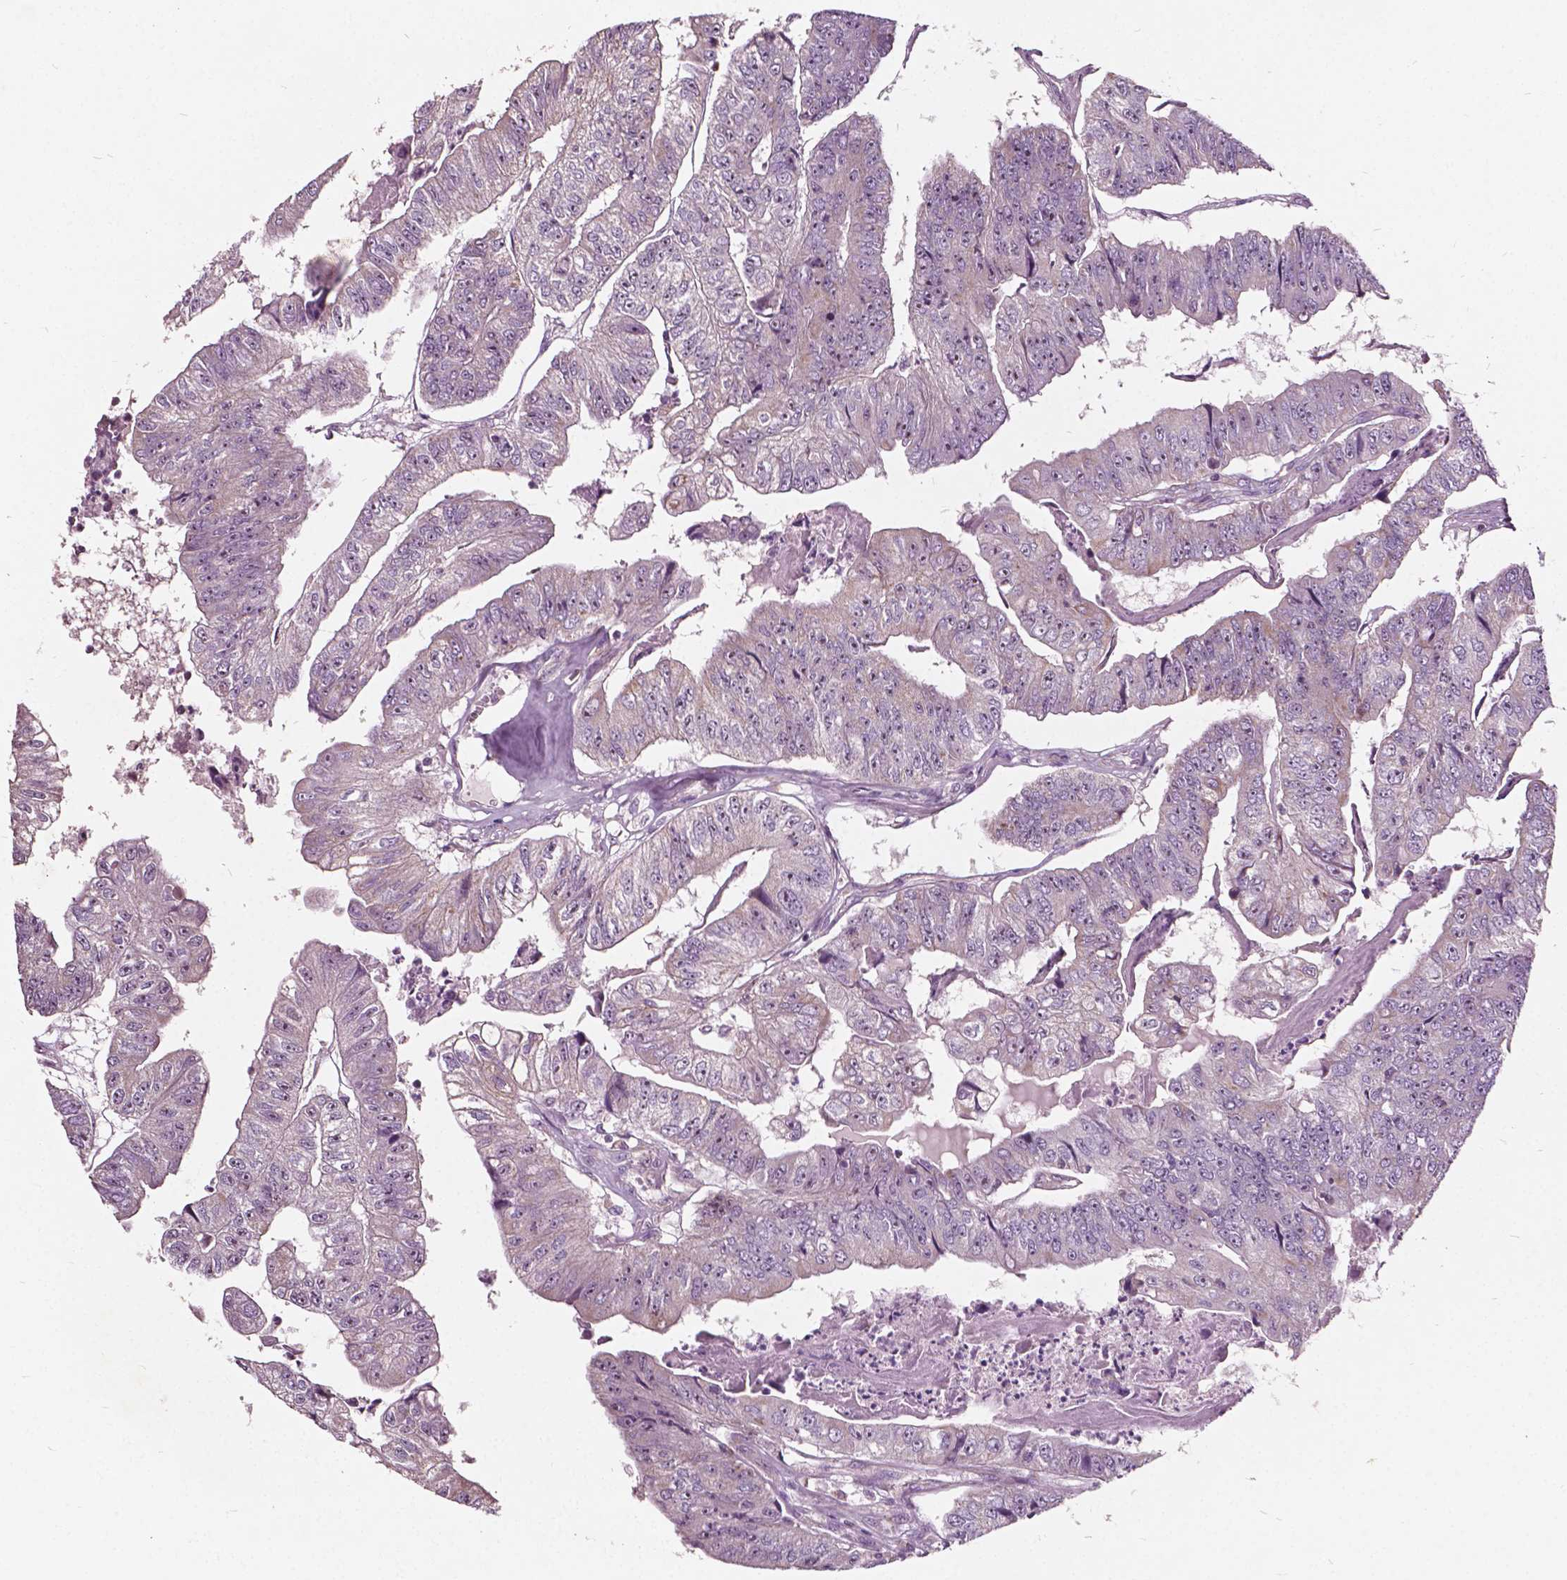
{"staining": {"intensity": "moderate", "quantity": "25%-75%", "location": "nuclear"}, "tissue": "colorectal cancer", "cell_type": "Tumor cells", "image_type": "cancer", "snomed": [{"axis": "morphology", "description": "Adenocarcinoma, NOS"}, {"axis": "topography", "description": "Colon"}], "caption": "A high-resolution image shows IHC staining of adenocarcinoma (colorectal), which exhibits moderate nuclear staining in about 25%-75% of tumor cells. The protein of interest is stained brown, and the nuclei are stained in blue (DAB IHC with brightfield microscopy, high magnification).", "gene": "ODF3L2", "patient": {"sex": "female", "age": 67}}